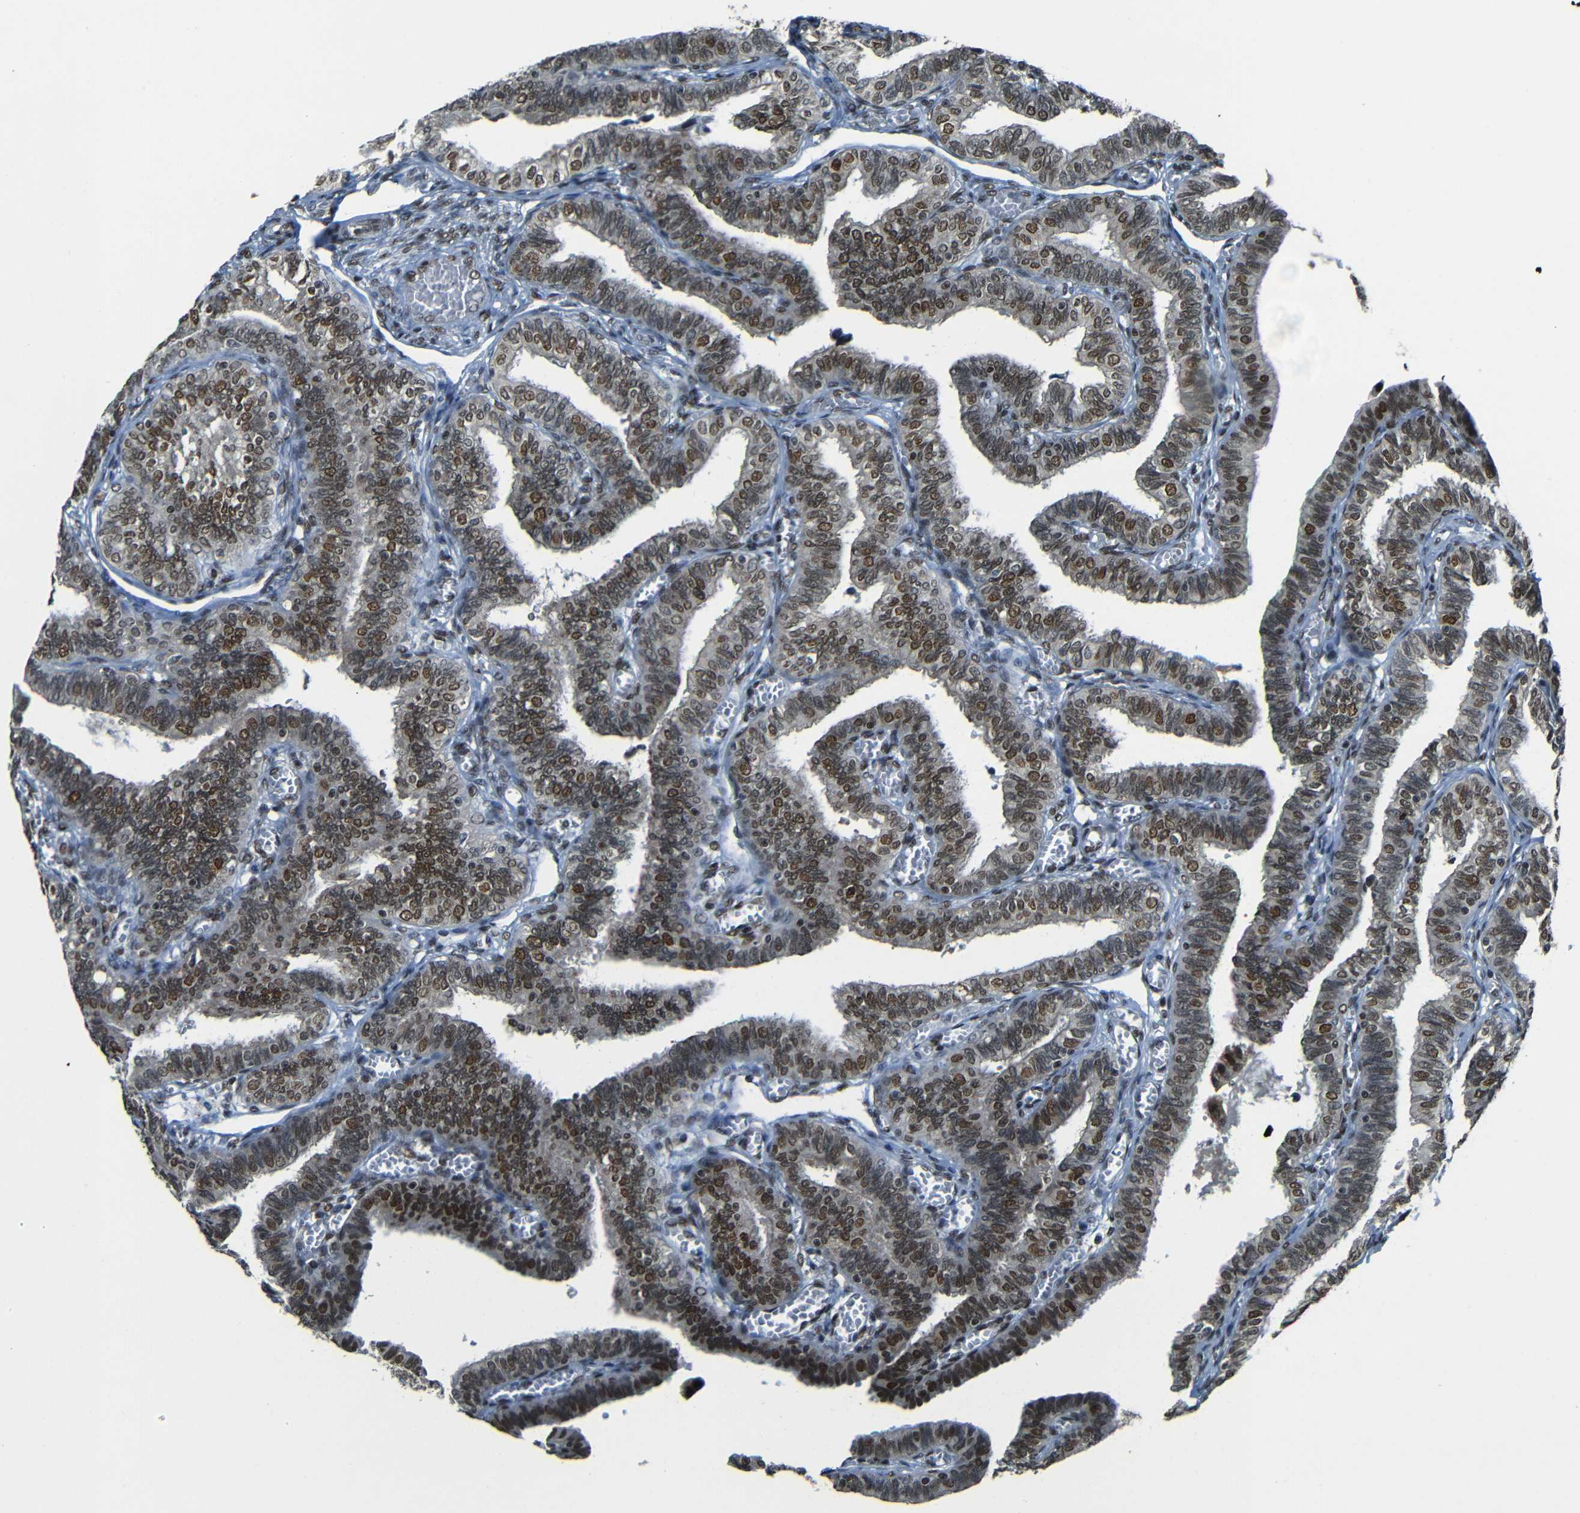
{"staining": {"intensity": "moderate", "quantity": ">75%", "location": "nuclear"}, "tissue": "fallopian tube", "cell_type": "Glandular cells", "image_type": "normal", "snomed": [{"axis": "morphology", "description": "Normal tissue, NOS"}, {"axis": "topography", "description": "Fallopian tube"}], "caption": "DAB immunohistochemical staining of benign human fallopian tube shows moderate nuclear protein staining in approximately >75% of glandular cells.", "gene": "PSIP1", "patient": {"sex": "female", "age": 46}}